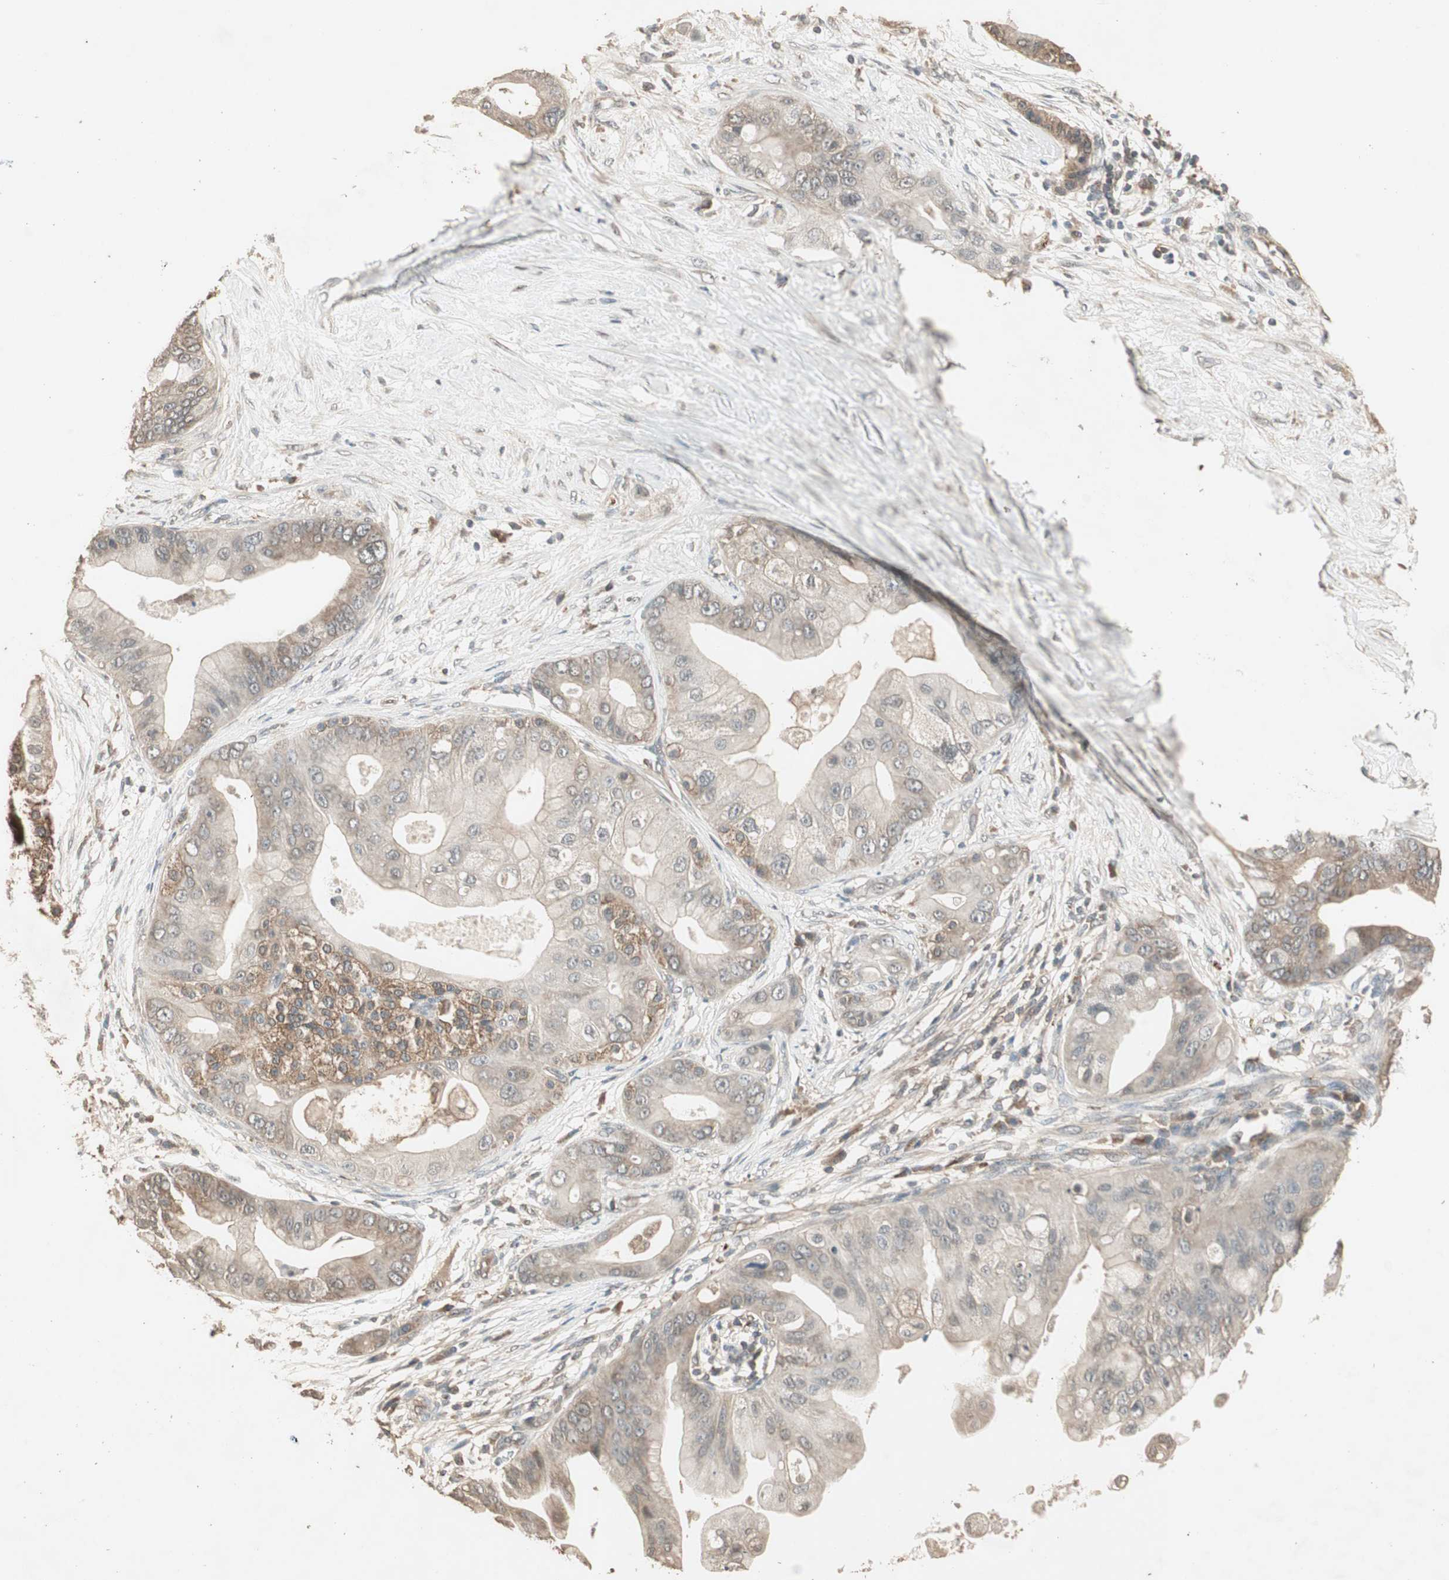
{"staining": {"intensity": "moderate", "quantity": ">75%", "location": "cytoplasmic/membranous"}, "tissue": "pancreatic cancer", "cell_type": "Tumor cells", "image_type": "cancer", "snomed": [{"axis": "morphology", "description": "Adenocarcinoma, NOS"}, {"axis": "topography", "description": "Pancreas"}], "caption": "Immunohistochemical staining of human pancreatic cancer reveals moderate cytoplasmic/membranous protein staining in approximately >75% of tumor cells.", "gene": "UBAC1", "patient": {"sex": "female", "age": 75}}